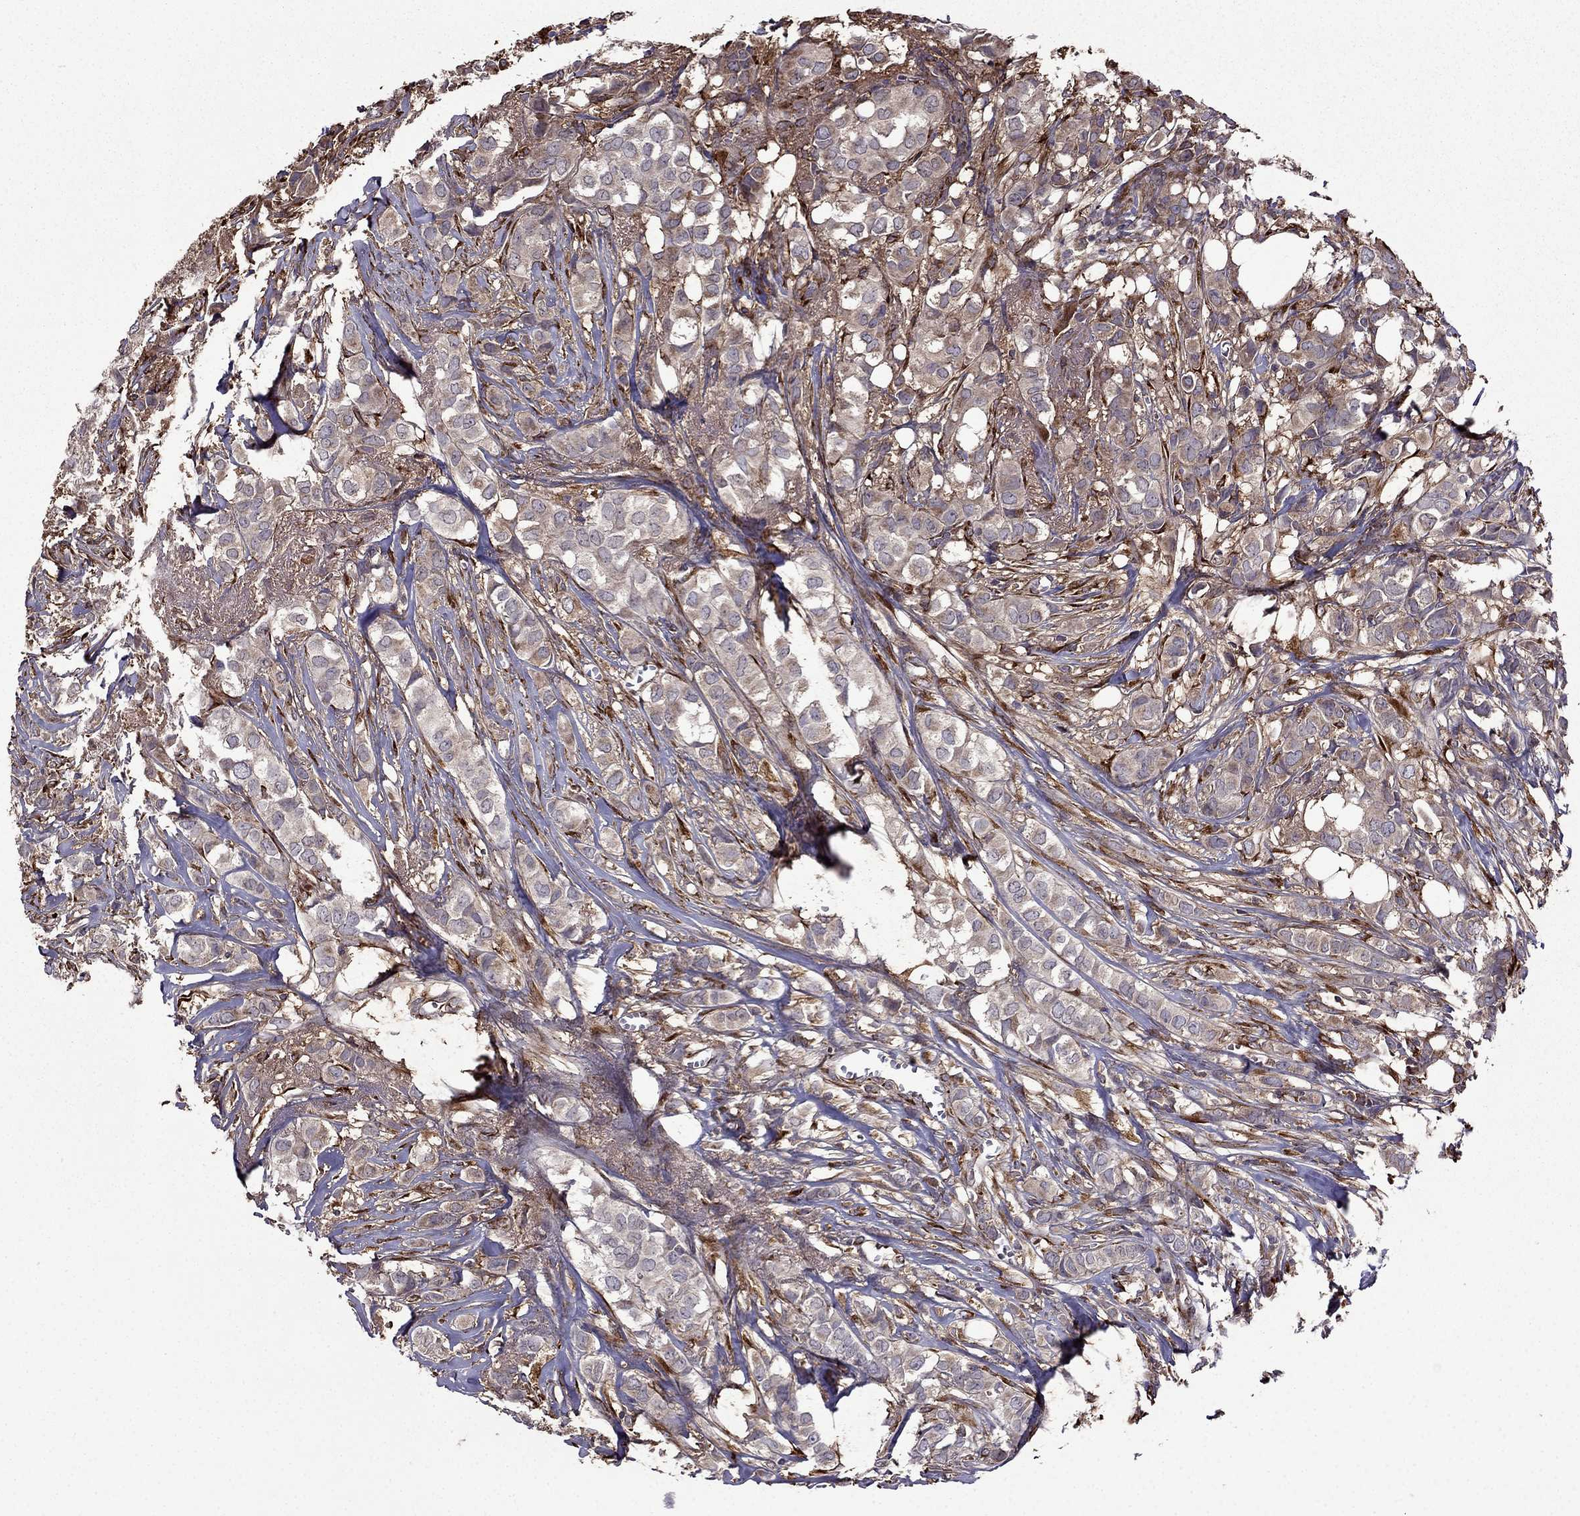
{"staining": {"intensity": "negative", "quantity": "none", "location": "none"}, "tissue": "breast cancer", "cell_type": "Tumor cells", "image_type": "cancer", "snomed": [{"axis": "morphology", "description": "Duct carcinoma"}, {"axis": "topography", "description": "Breast"}], "caption": "Immunohistochemical staining of human breast cancer displays no significant expression in tumor cells.", "gene": "IKBIP", "patient": {"sex": "female", "age": 85}}